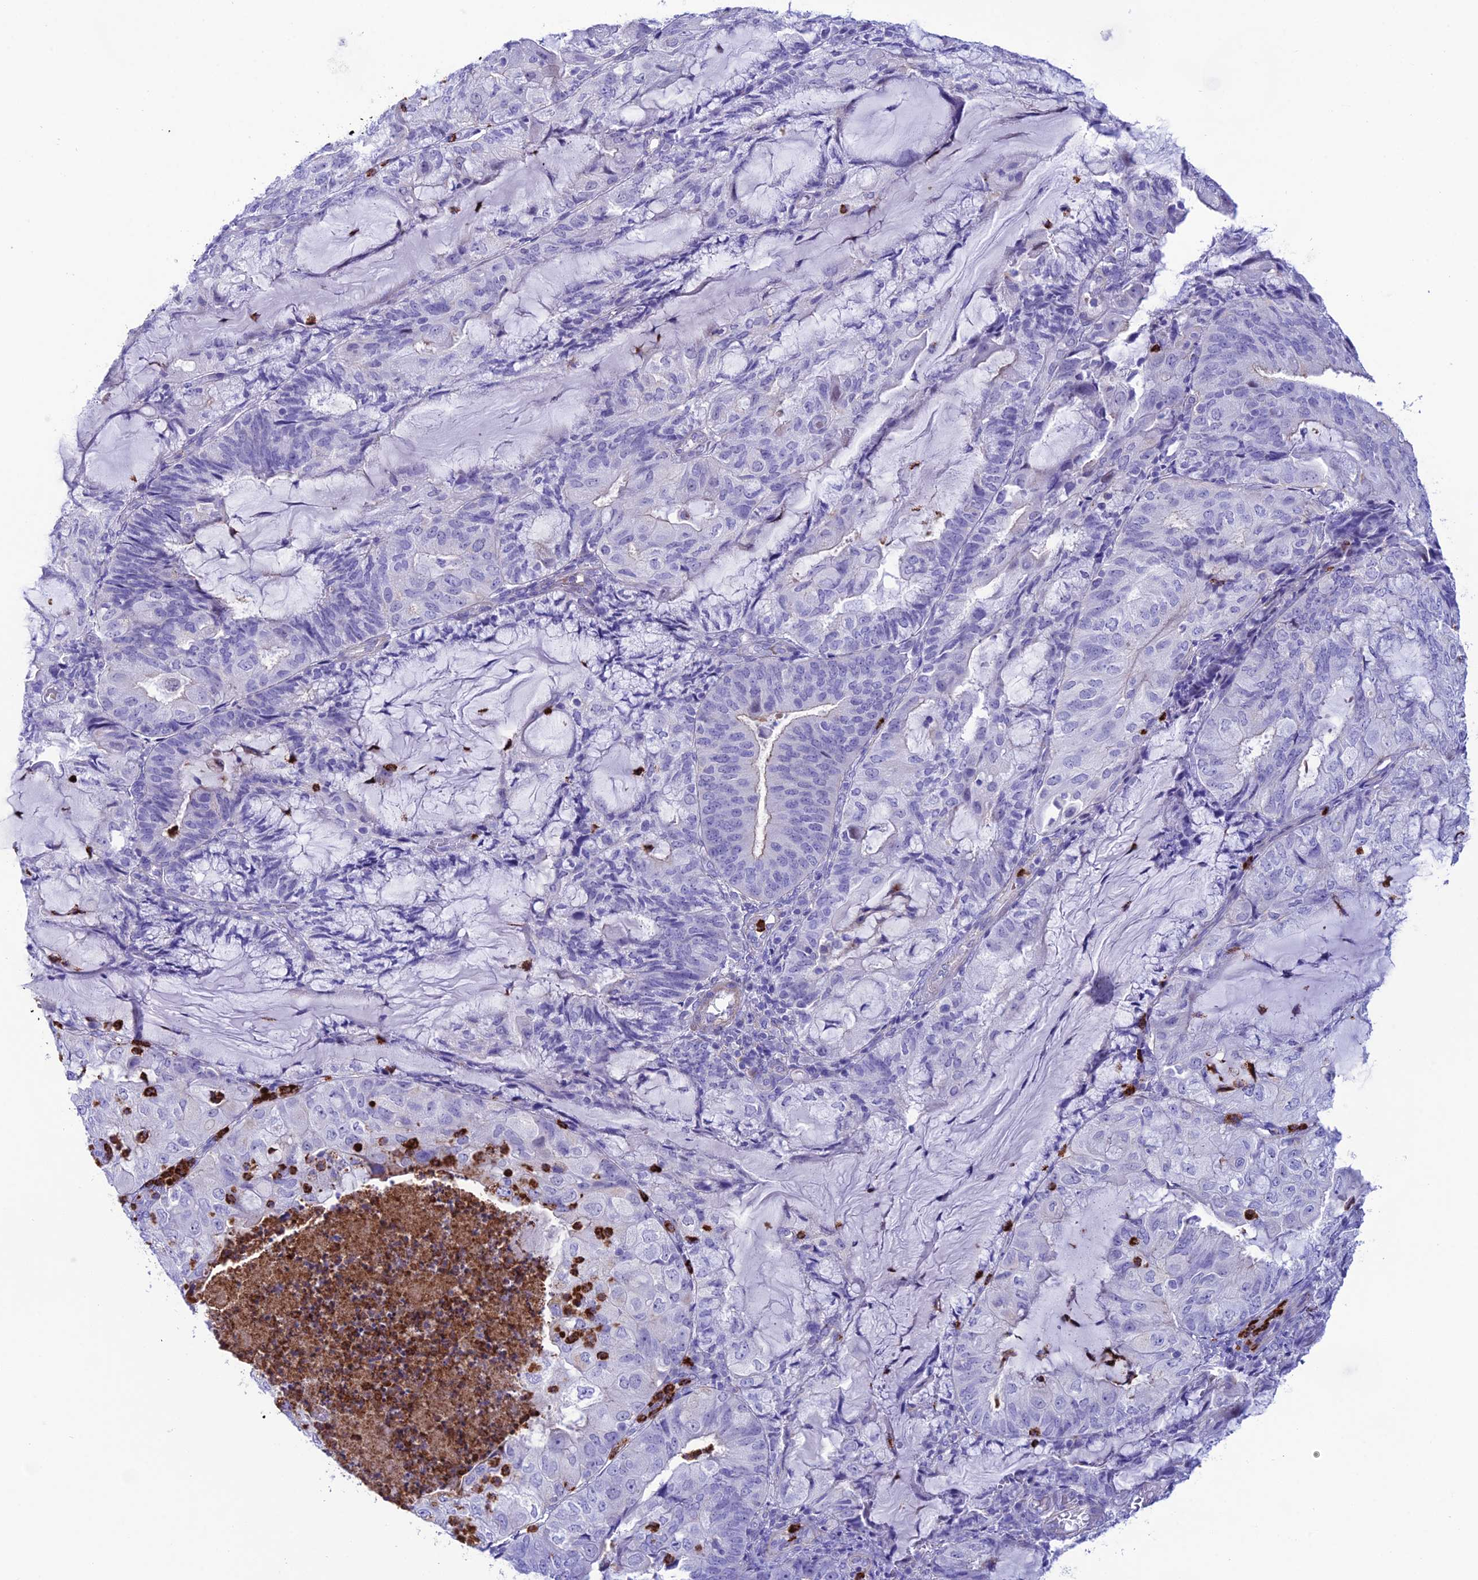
{"staining": {"intensity": "negative", "quantity": "none", "location": "none"}, "tissue": "endometrial cancer", "cell_type": "Tumor cells", "image_type": "cancer", "snomed": [{"axis": "morphology", "description": "Adenocarcinoma, NOS"}, {"axis": "topography", "description": "Endometrium"}], "caption": "Immunohistochemistry of human endometrial cancer (adenocarcinoma) displays no staining in tumor cells.", "gene": "COL6A6", "patient": {"sex": "female", "age": 81}}